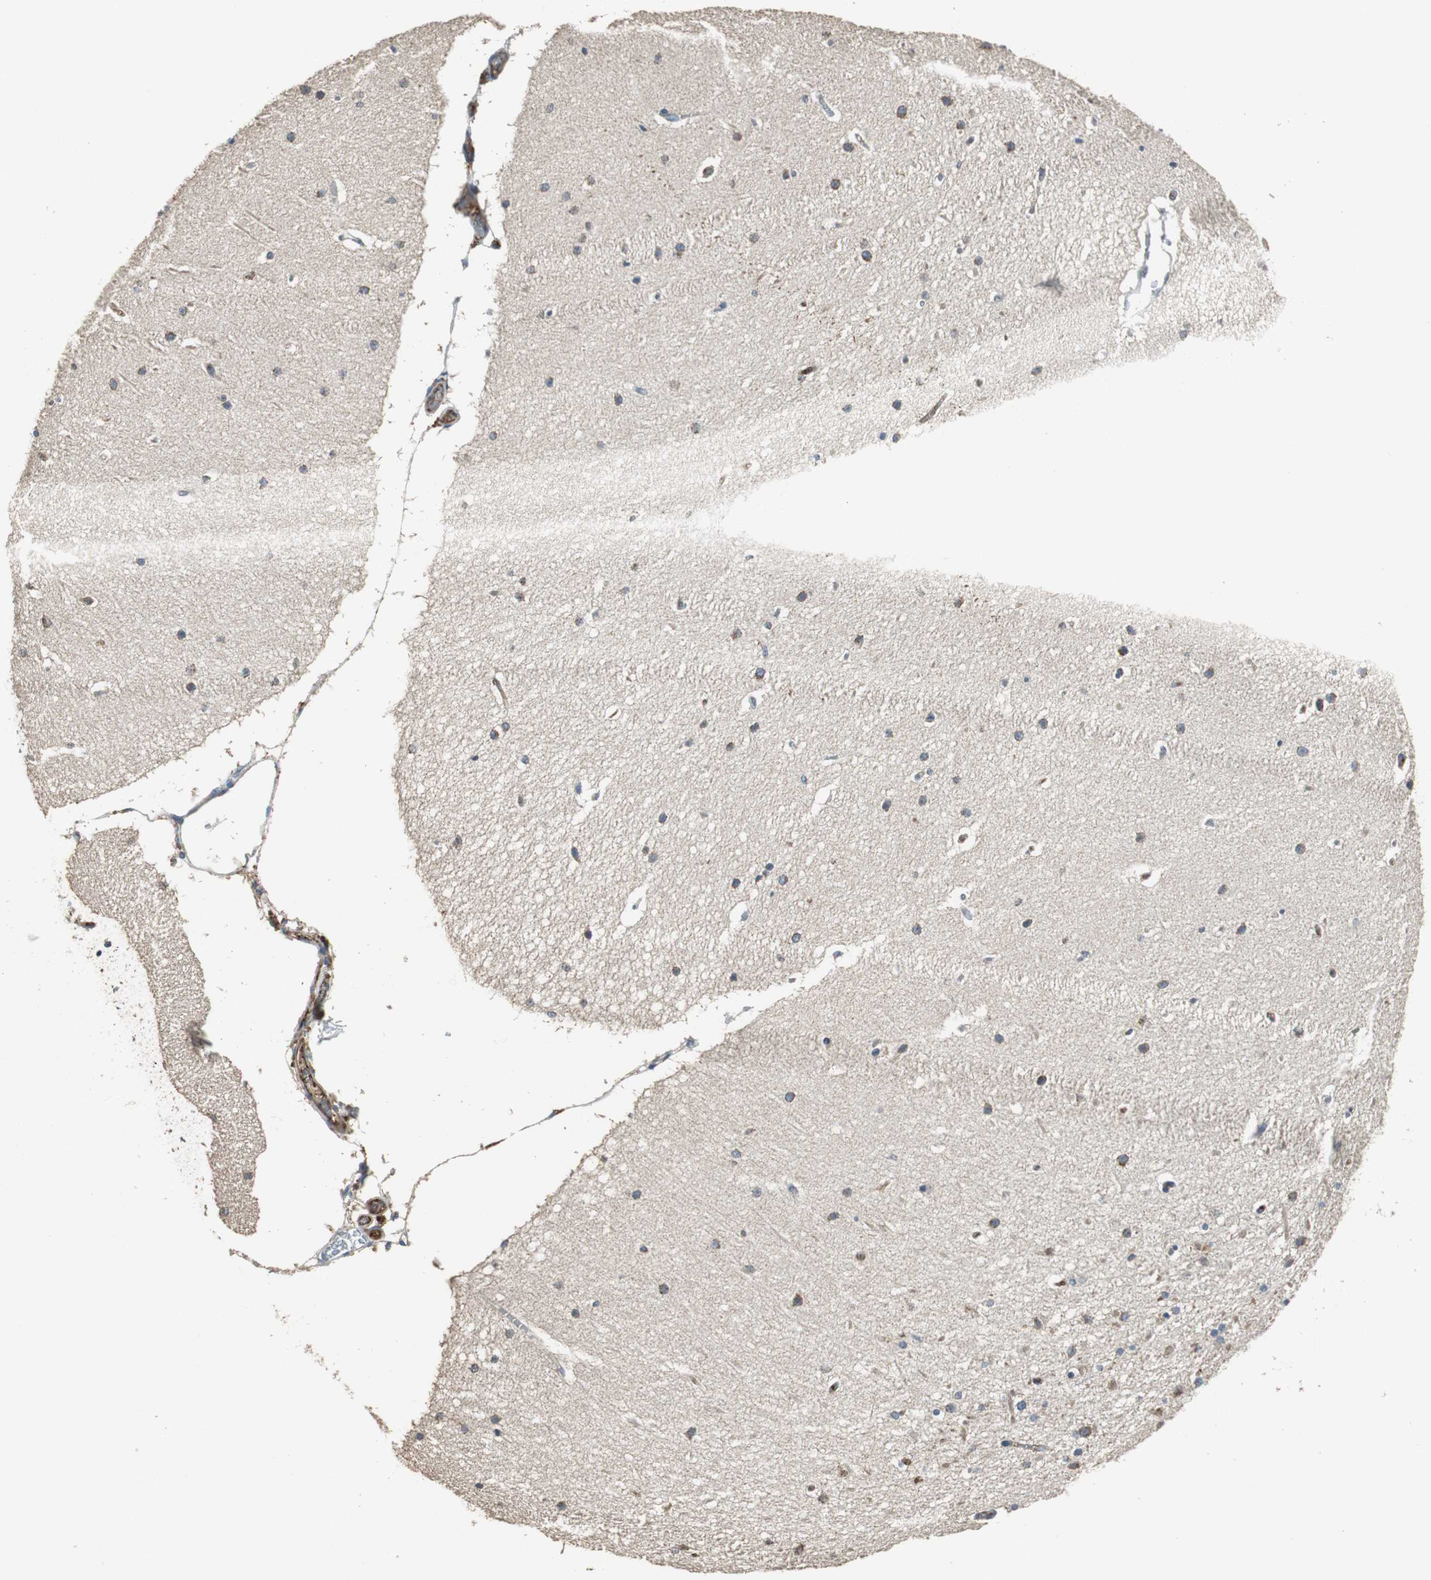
{"staining": {"intensity": "weak", "quantity": ">75%", "location": "cytoplasmic/membranous"}, "tissue": "cerebellum", "cell_type": "Cells in granular layer", "image_type": "normal", "snomed": [{"axis": "morphology", "description": "Normal tissue, NOS"}, {"axis": "topography", "description": "Cerebellum"}], "caption": "Brown immunohistochemical staining in unremarkable human cerebellum demonstrates weak cytoplasmic/membranous expression in approximately >75% of cells in granular layer.", "gene": "MSTO1", "patient": {"sex": "female", "age": 54}}